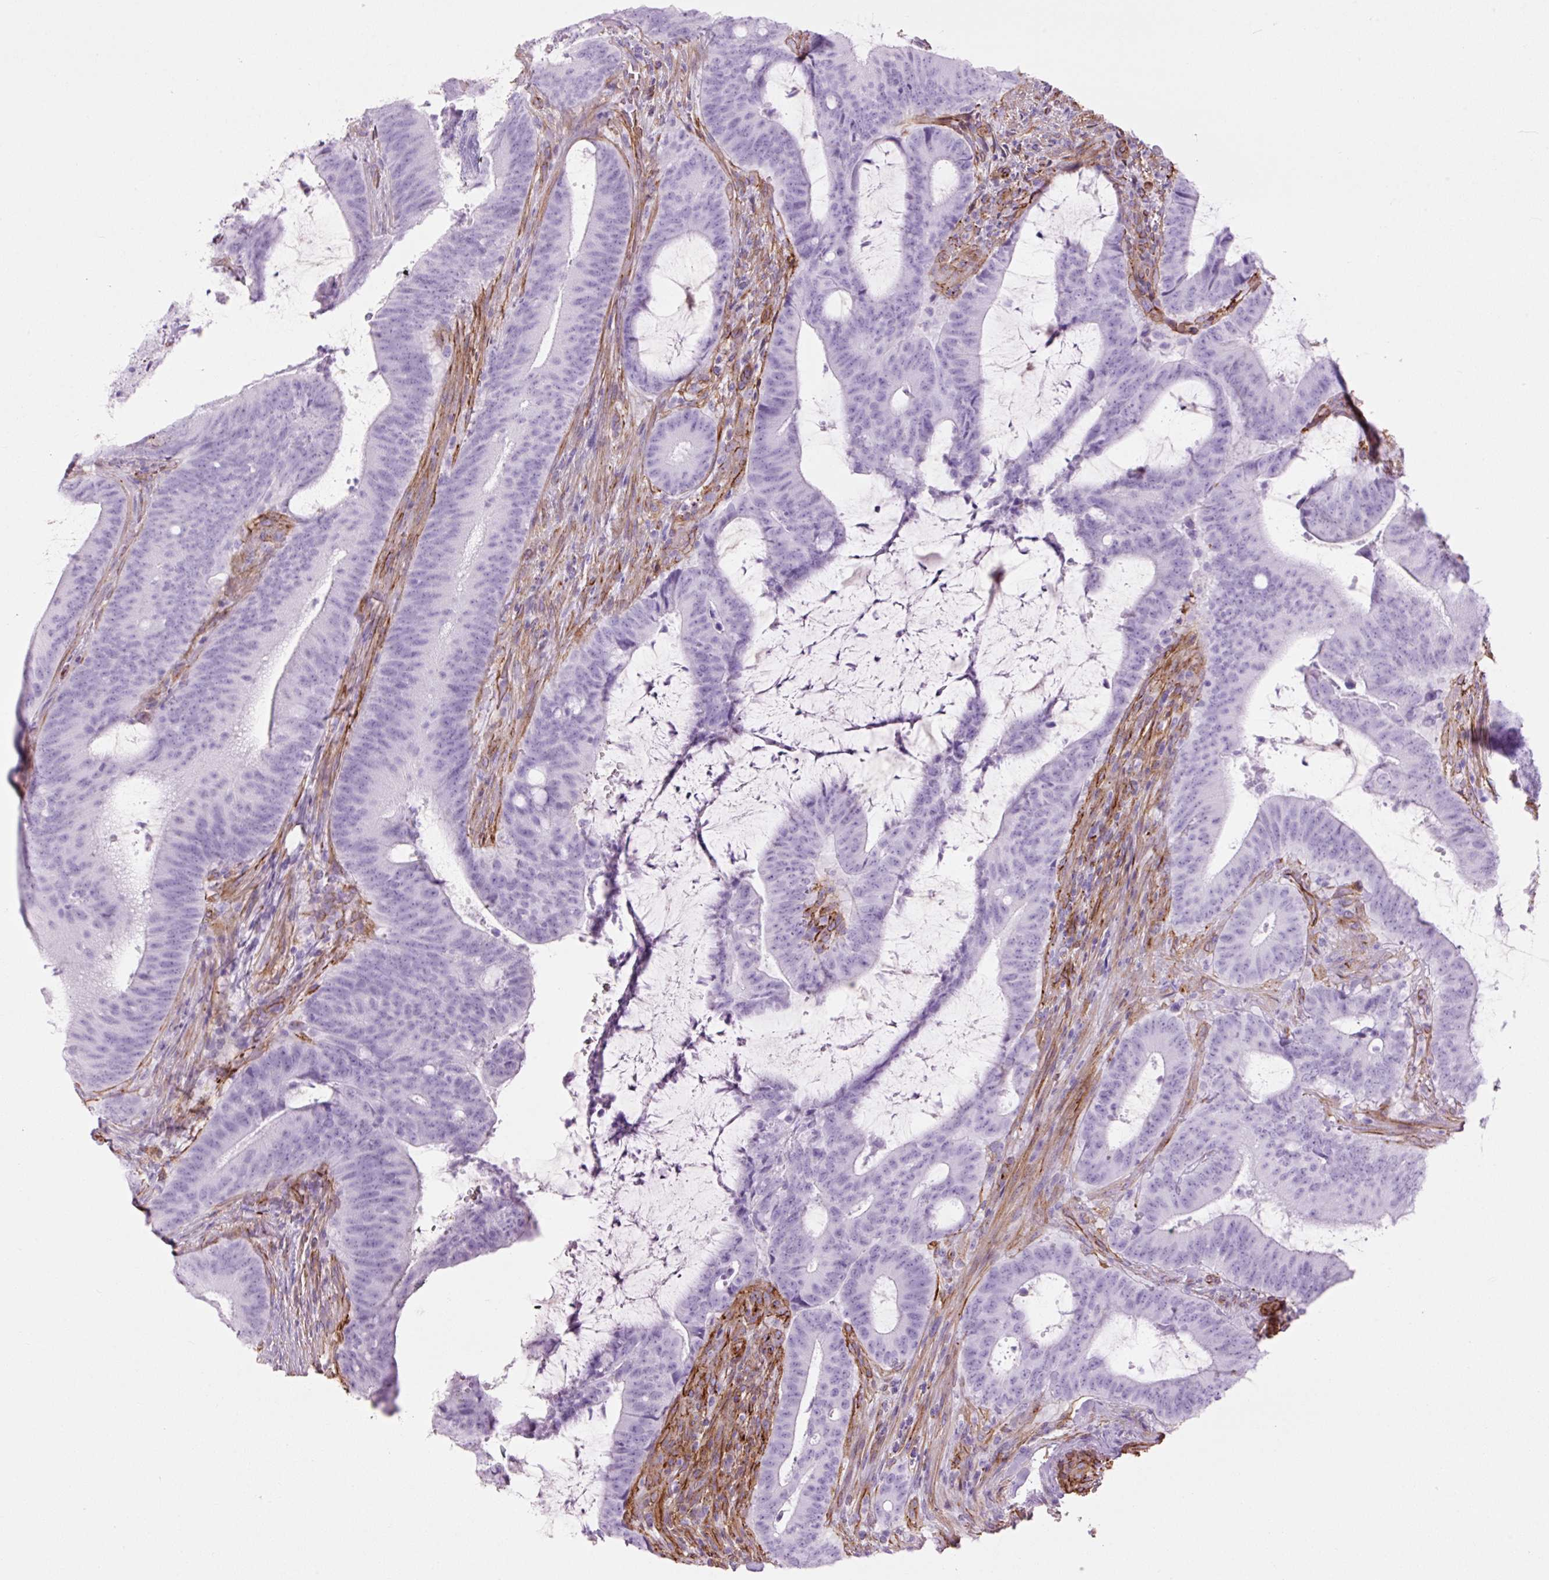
{"staining": {"intensity": "negative", "quantity": "none", "location": "none"}, "tissue": "colorectal cancer", "cell_type": "Tumor cells", "image_type": "cancer", "snomed": [{"axis": "morphology", "description": "Adenocarcinoma, NOS"}, {"axis": "topography", "description": "Colon"}], "caption": "This image is of adenocarcinoma (colorectal) stained with immunohistochemistry (IHC) to label a protein in brown with the nuclei are counter-stained blue. There is no positivity in tumor cells.", "gene": "CAV1", "patient": {"sex": "female", "age": 43}}